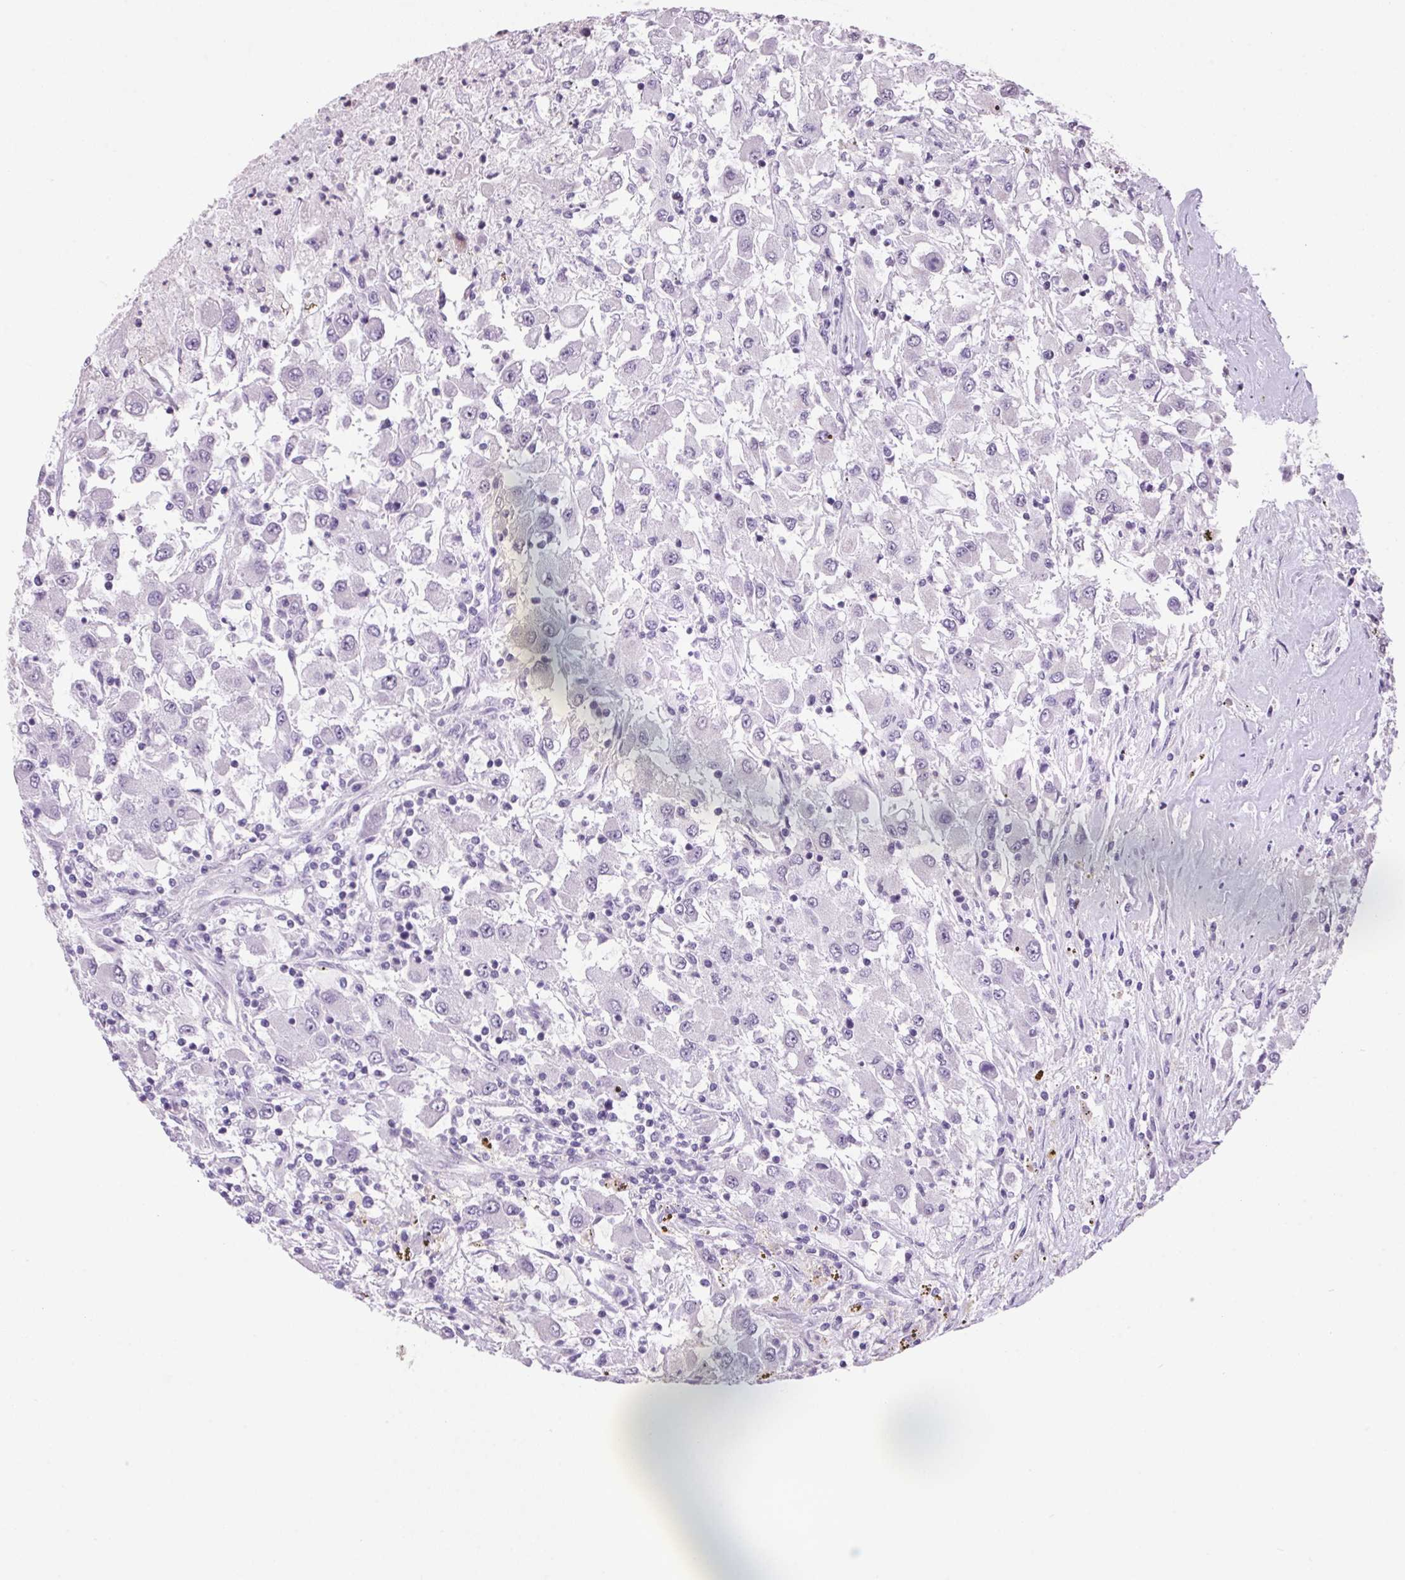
{"staining": {"intensity": "negative", "quantity": "none", "location": "none"}, "tissue": "renal cancer", "cell_type": "Tumor cells", "image_type": "cancer", "snomed": [{"axis": "morphology", "description": "Adenocarcinoma, NOS"}, {"axis": "topography", "description": "Kidney"}], "caption": "Immunohistochemistry (IHC) of human renal adenocarcinoma demonstrates no expression in tumor cells.", "gene": "VWA3B", "patient": {"sex": "female", "age": 67}}